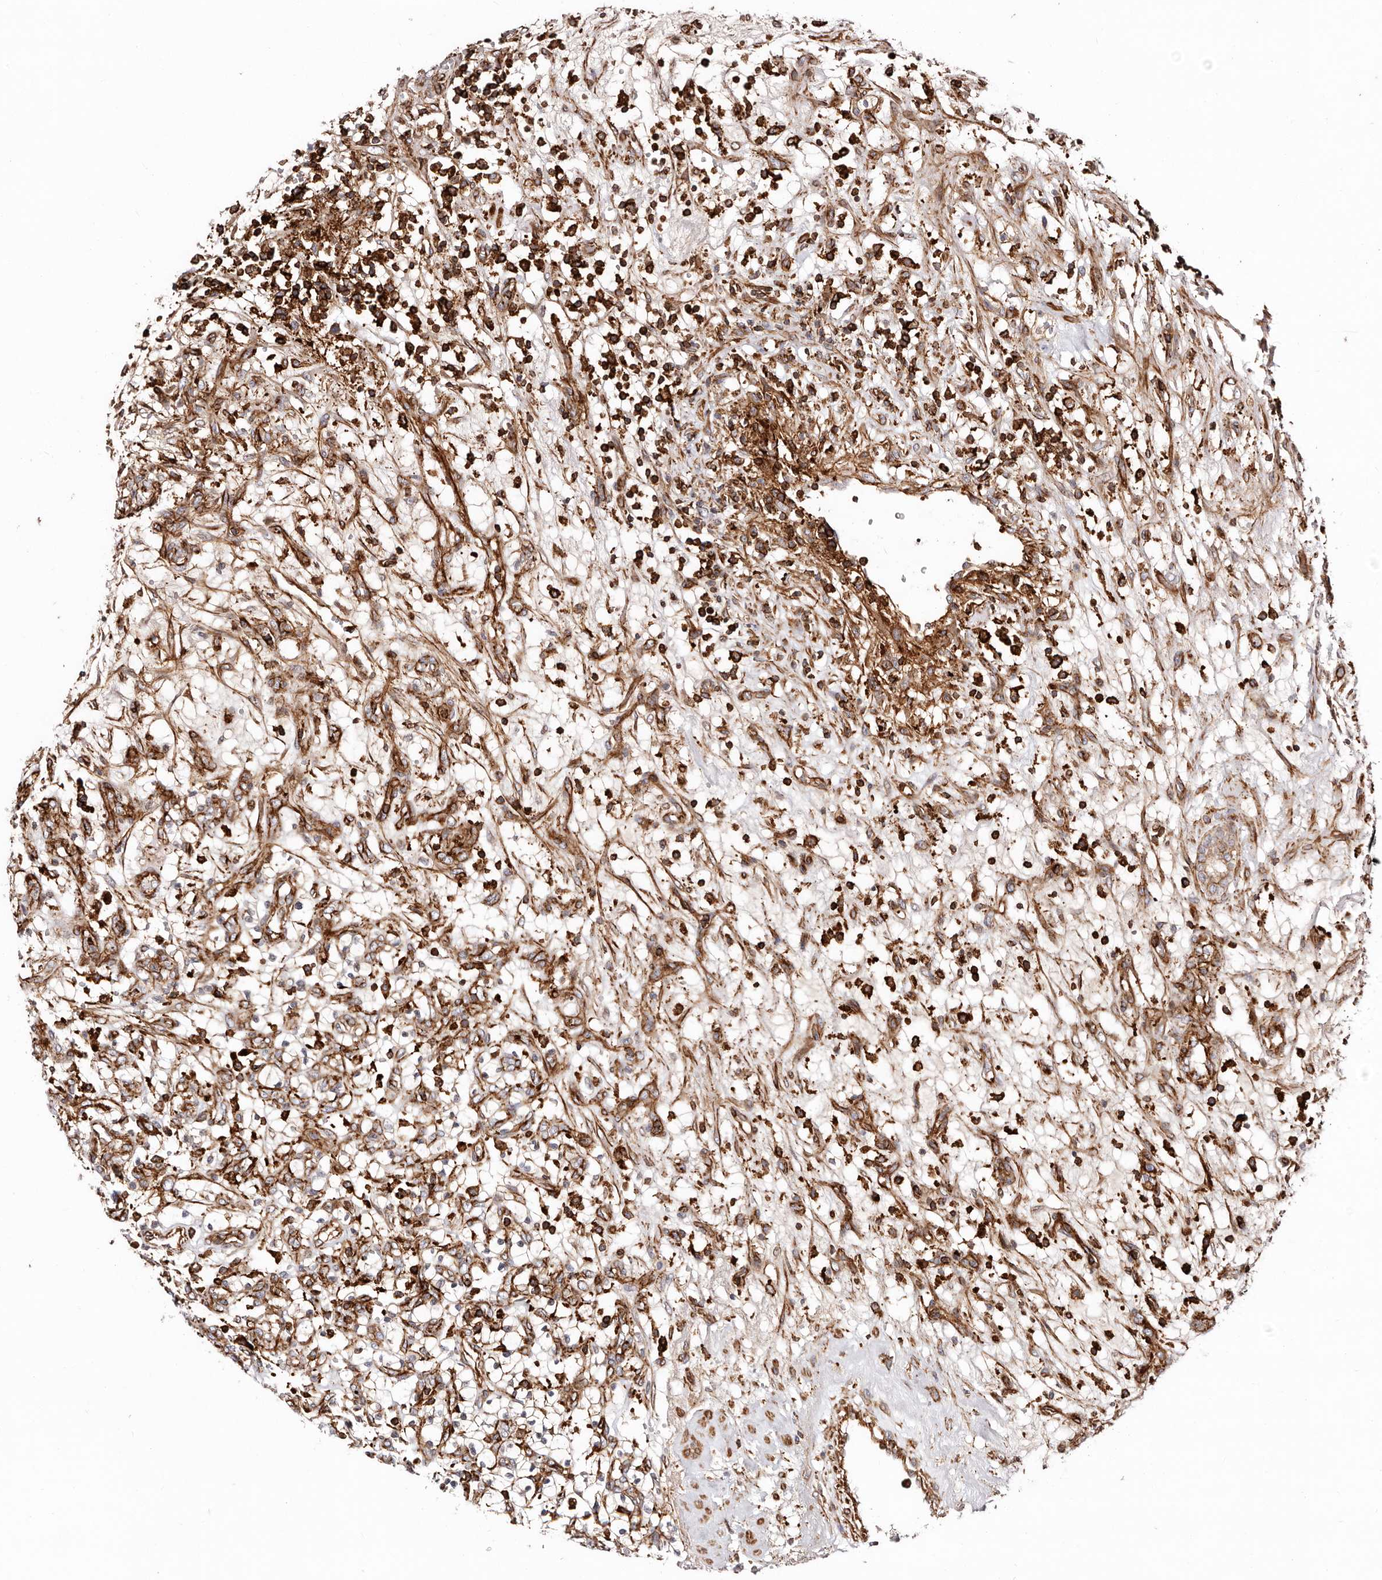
{"staining": {"intensity": "strong", "quantity": "25%-75%", "location": "cytoplasmic/membranous"}, "tissue": "renal cancer", "cell_type": "Tumor cells", "image_type": "cancer", "snomed": [{"axis": "morphology", "description": "Adenocarcinoma, NOS"}, {"axis": "topography", "description": "Kidney"}], "caption": "Immunohistochemistry photomicrograph of neoplastic tissue: human renal cancer stained using immunohistochemistry (IHC) displays high levels of strong protein expression localized specifically in the cytoplasmic/membranous of tumor cells, appearing as a cytoplasmic/membranous brown color.", "gene": "PTPN22", "patient": {"sex": "female", "age": 57}}